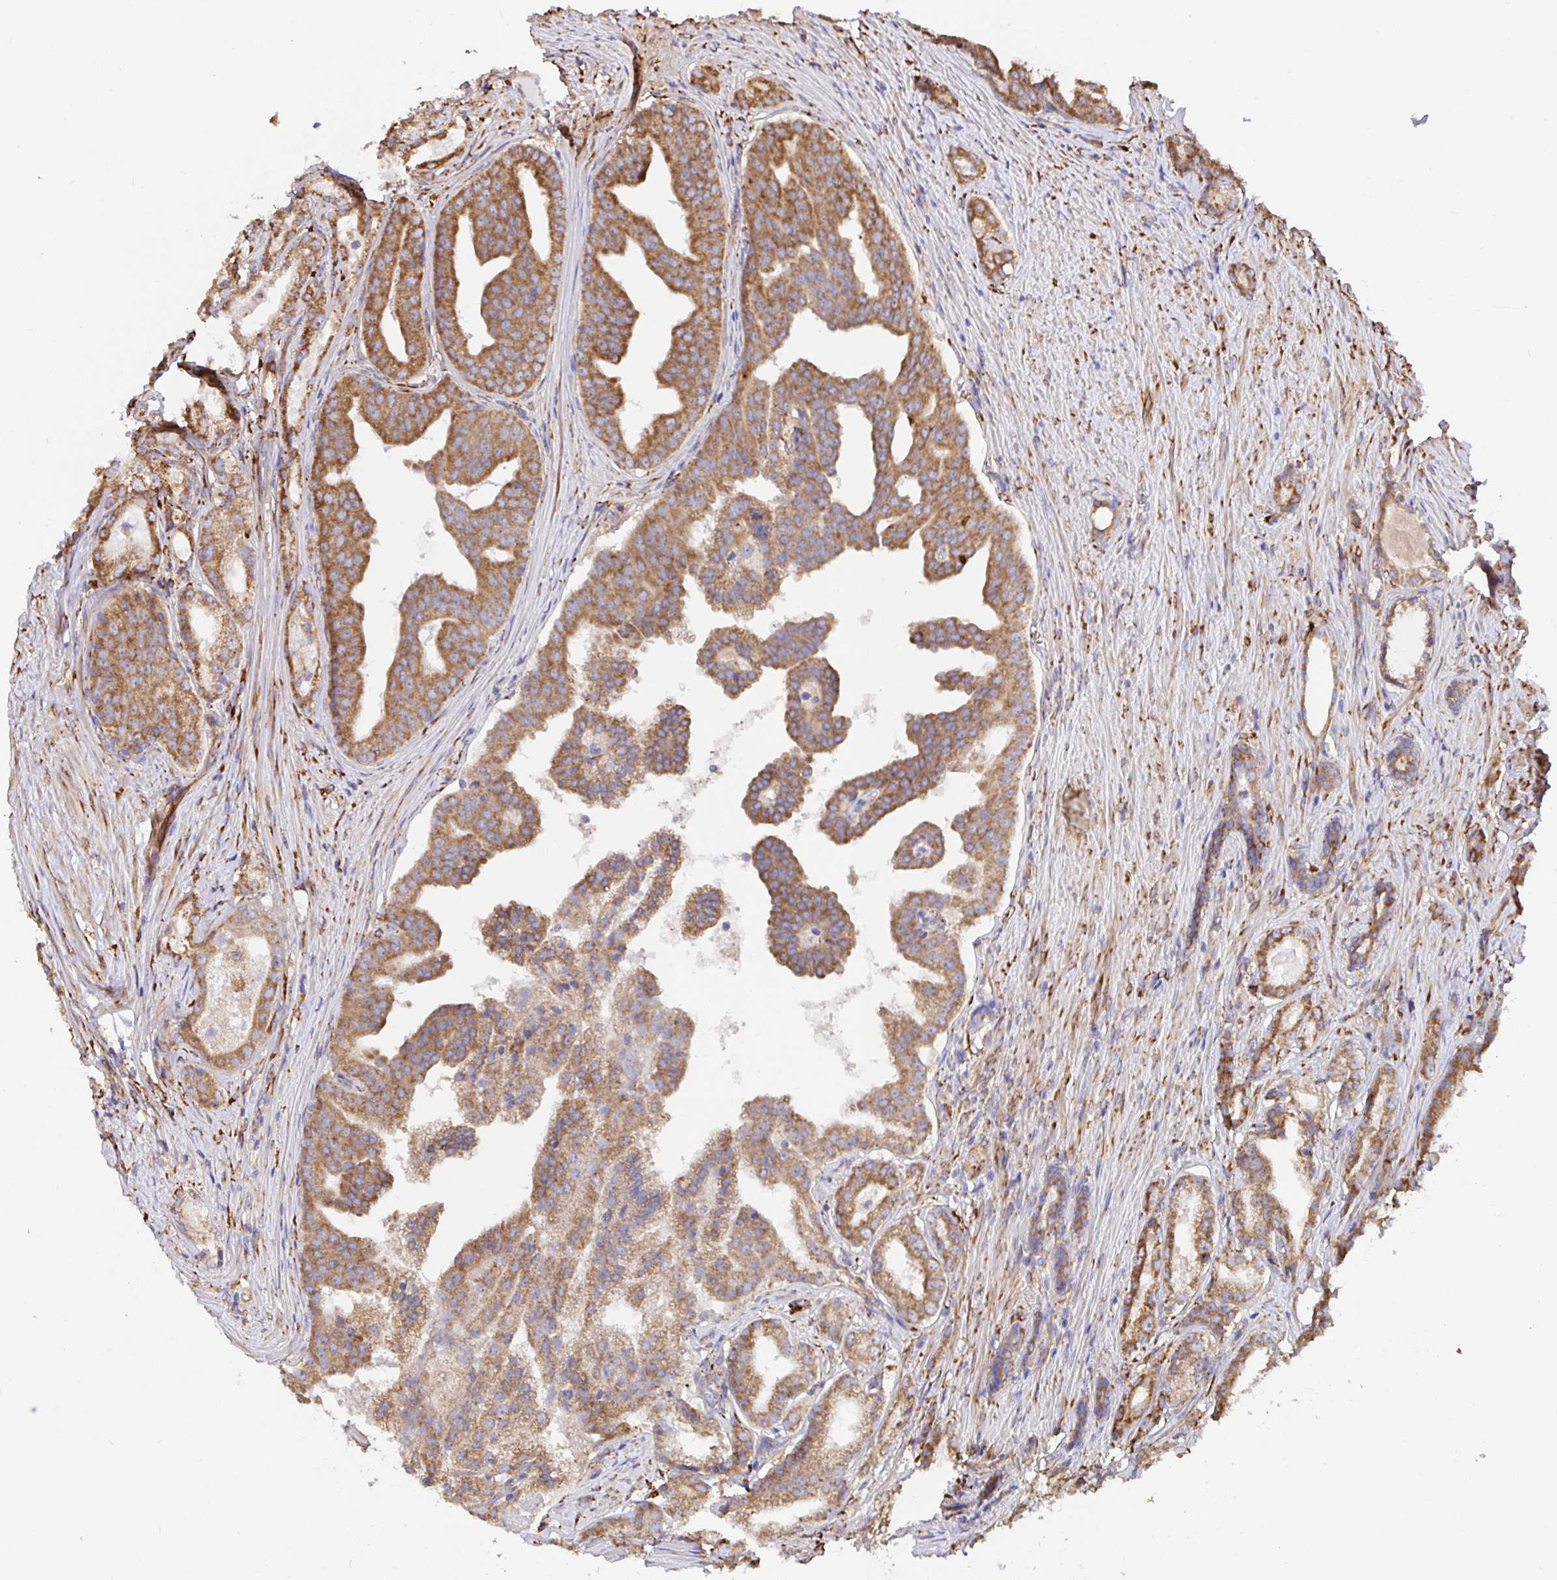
{"staining": {"intensity": "moderate", "quantity": ">75%", "location": "cytoplasmic/membranous"}, "tissue": "prostate cancer", "cell_type": "Tumor cells", "image_type": "cancer", "snomed": [{"axis": "morphology", "description": "Adenocarcinoma, Low grade"}, {"axis": "topography", "description": "Prostate"}], "caption": "Moderate cytoplasmic/membranous protein staining is seen in approximately >75% of tumor cells in low-grade adenocarcinoma (prostate). Using DAB (3,3'-diaminobenzidine) (brown) and hematoxylin (blue) stains, captured at high magnification using brightfield microscopy.", "gene": "MAOA", "patient": {"sex": "male", "age": 65}}